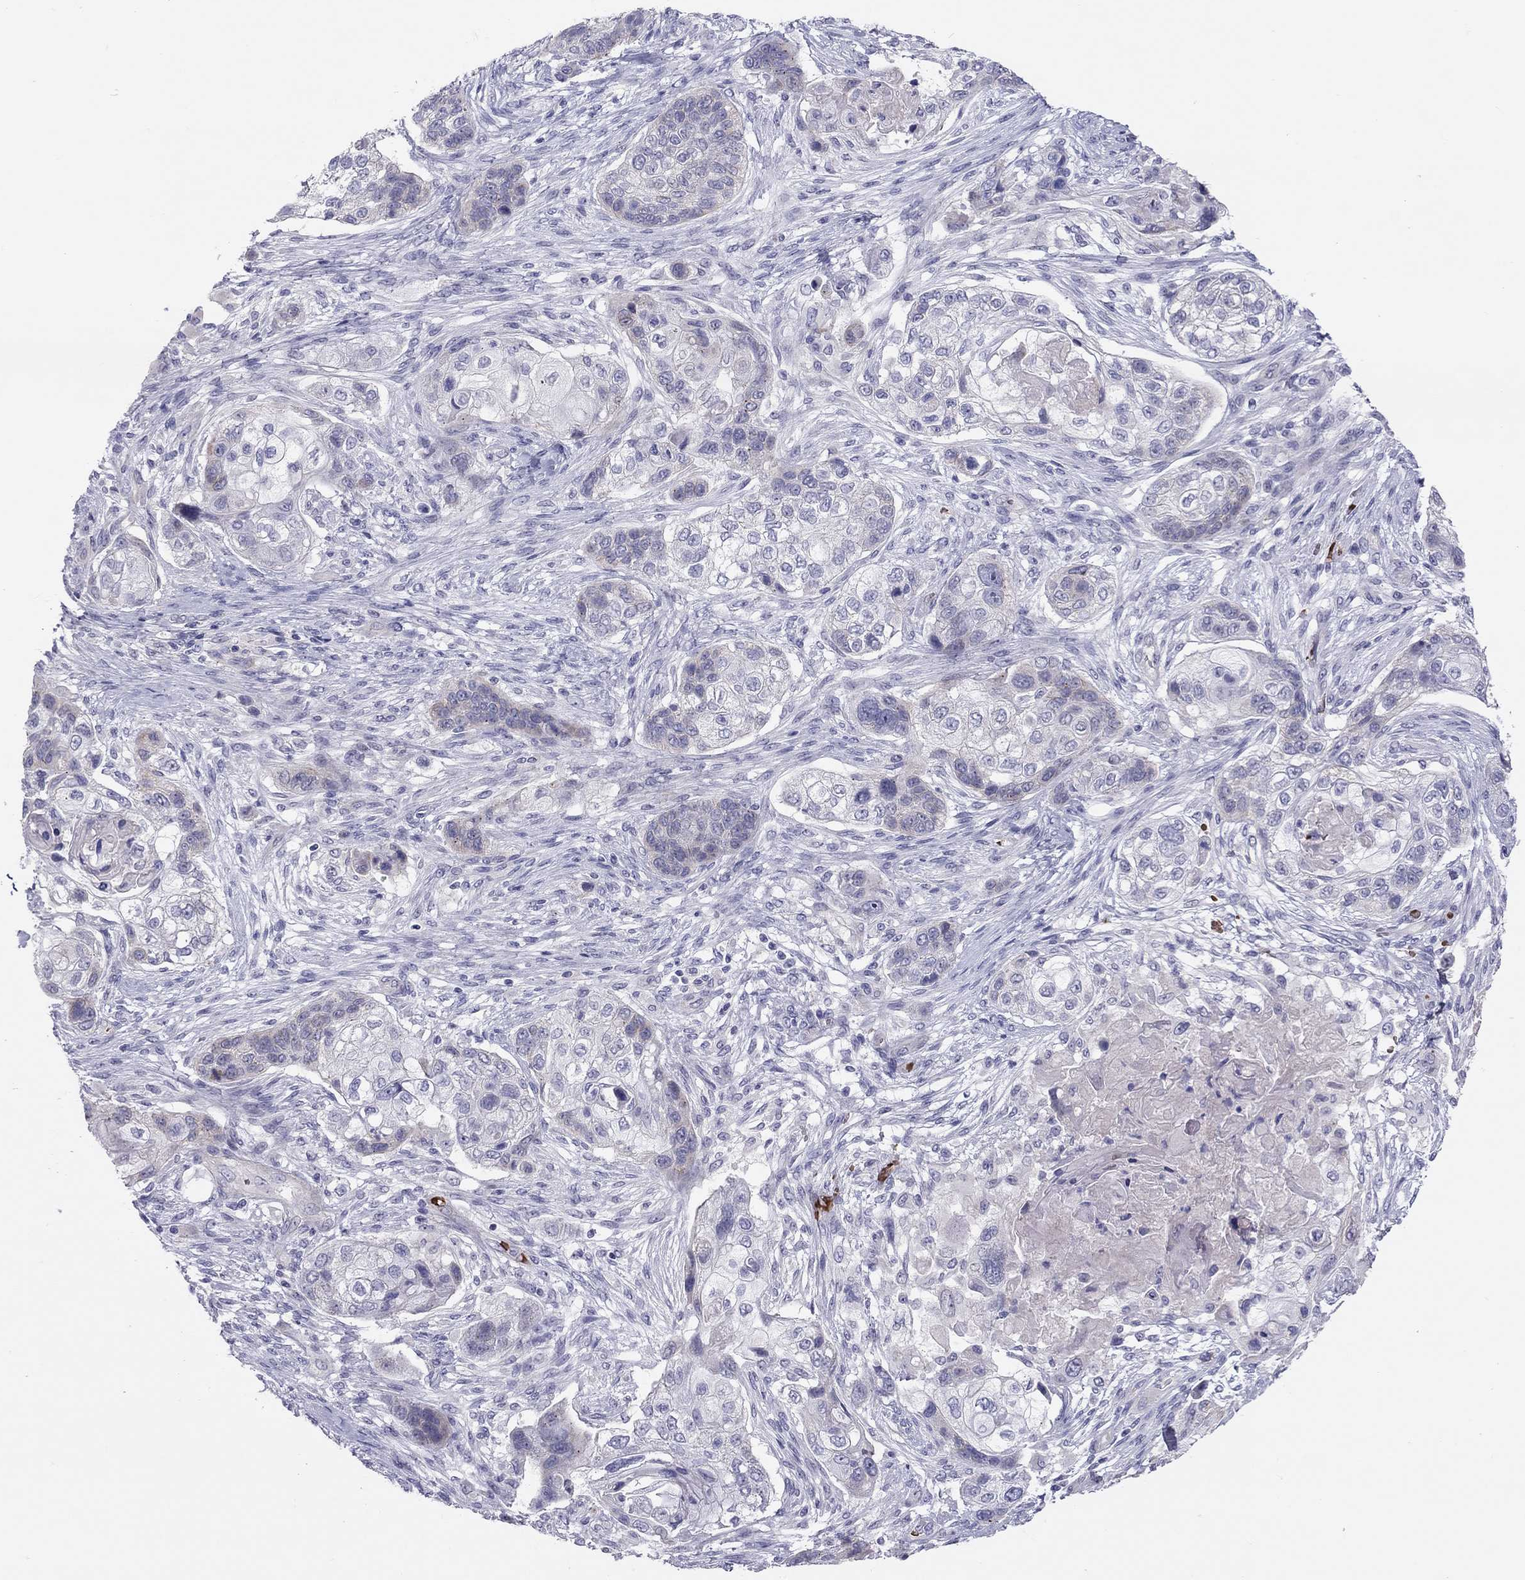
{"staining": {"intensity": "negative", "quantity": "none", "location": "none"}, "tissue": "lung cancer", "cell_type": "Tumor cells", "image_type": "cancer", "snomed": [{"axis": "morphology", "description": "Squamous cell carcinoma, NOS"}, {"axis": "topography", "description": "Lung"}], "caption": "This is an immunohistochemistry (IHC) histopathology image of human lung cancer (squamous cell carcinoma). There is no expression in tumor cells.", "gene": "FRMD1", "patient": {"sex": "male", "age": 69}}